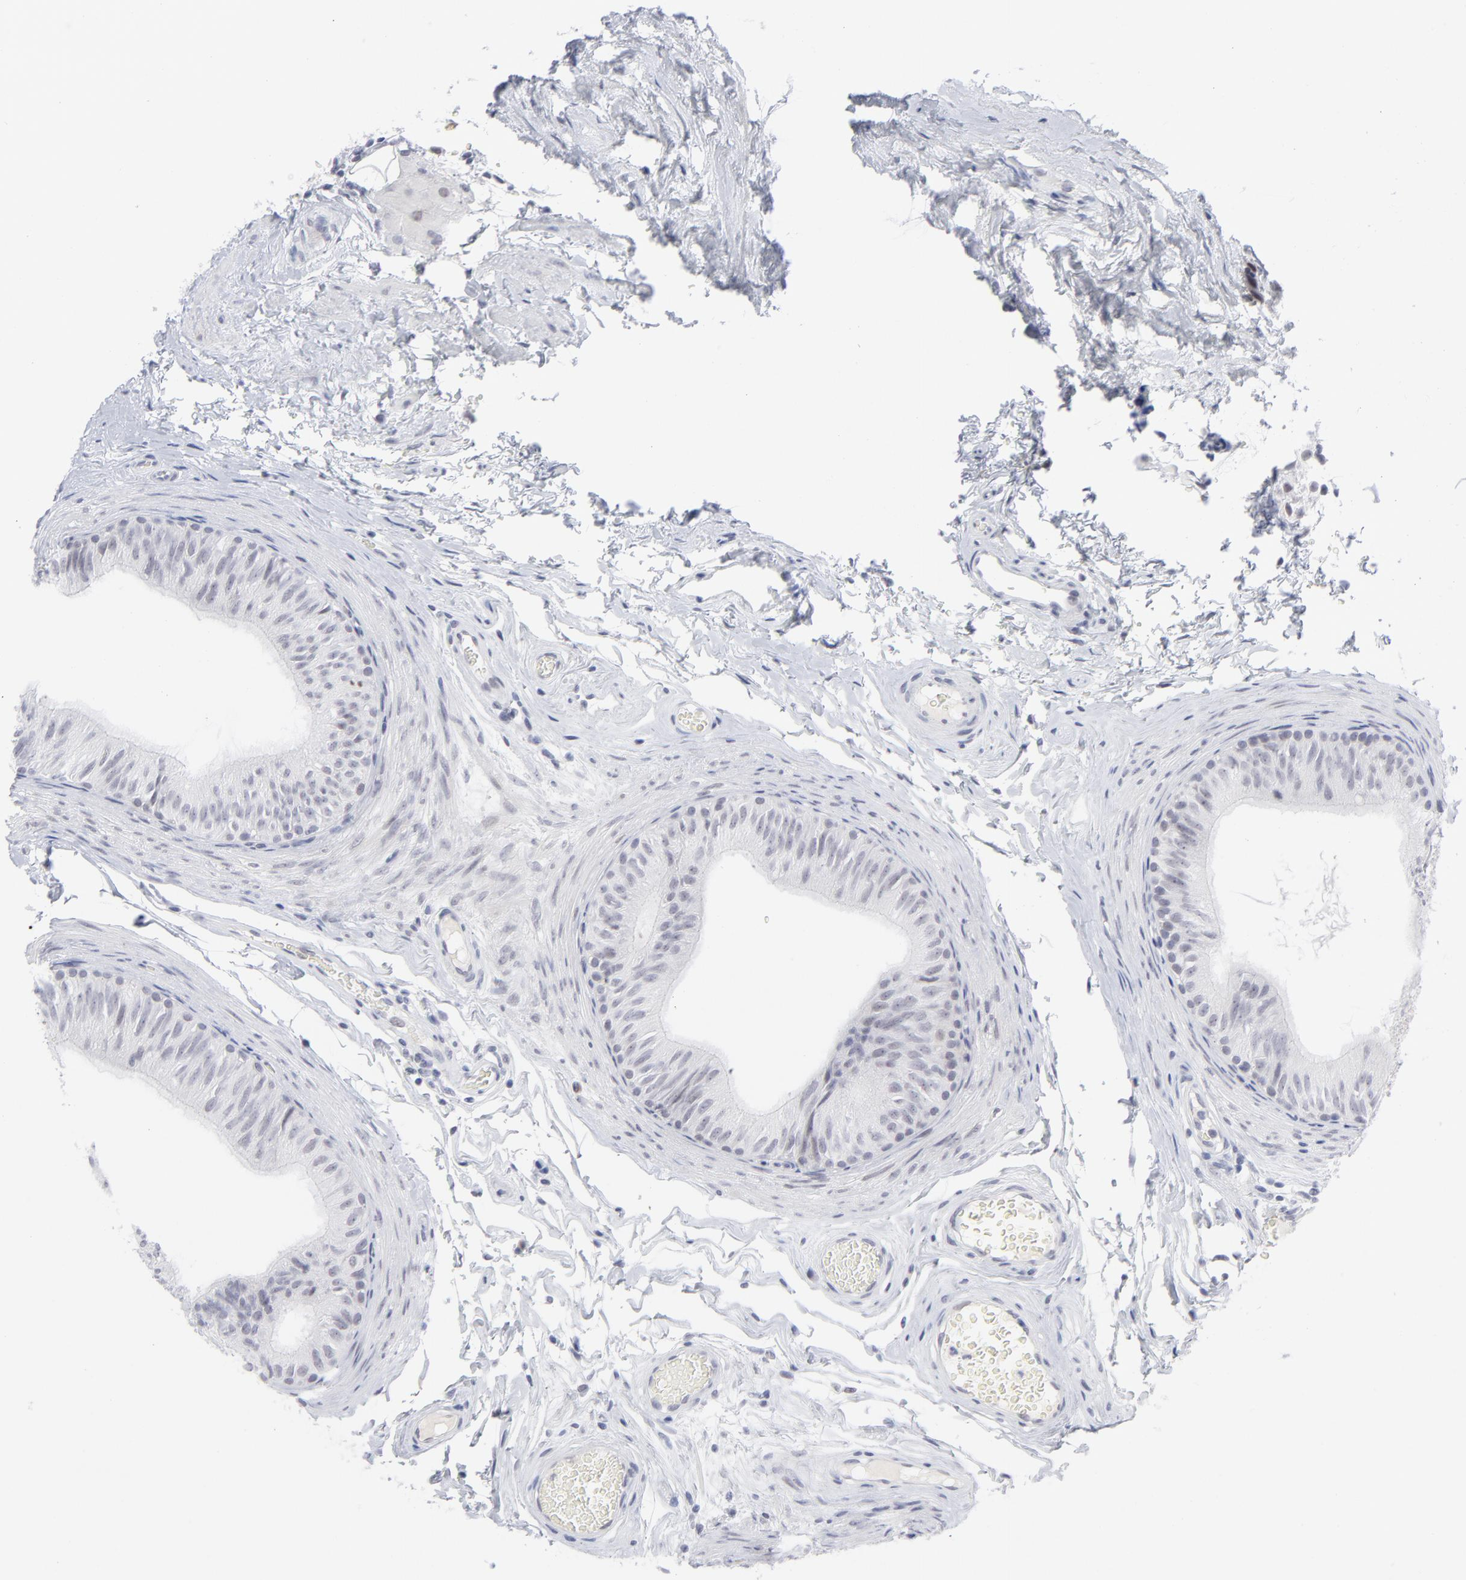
{"staining": {"intensity": "negative", "quantity": "none", "location": "none"}, "tissue": "epididymis", "cell_type": "Glandular cells", "image_type": "normal", "snomed": [{"axis": "morphology", "description": "Normal tissue, NOS"}, {"axis": "topography", "description": "Testis"}, {"axis": "topography", "description": "Epididymis"}], "caption": "This is a micrograph of immunohistochemistry staining of unremarkable epididymis, which shows no staining in glandular cells.", "gene": "CCR2", "patient": {"sex": "male", "age": 36}}